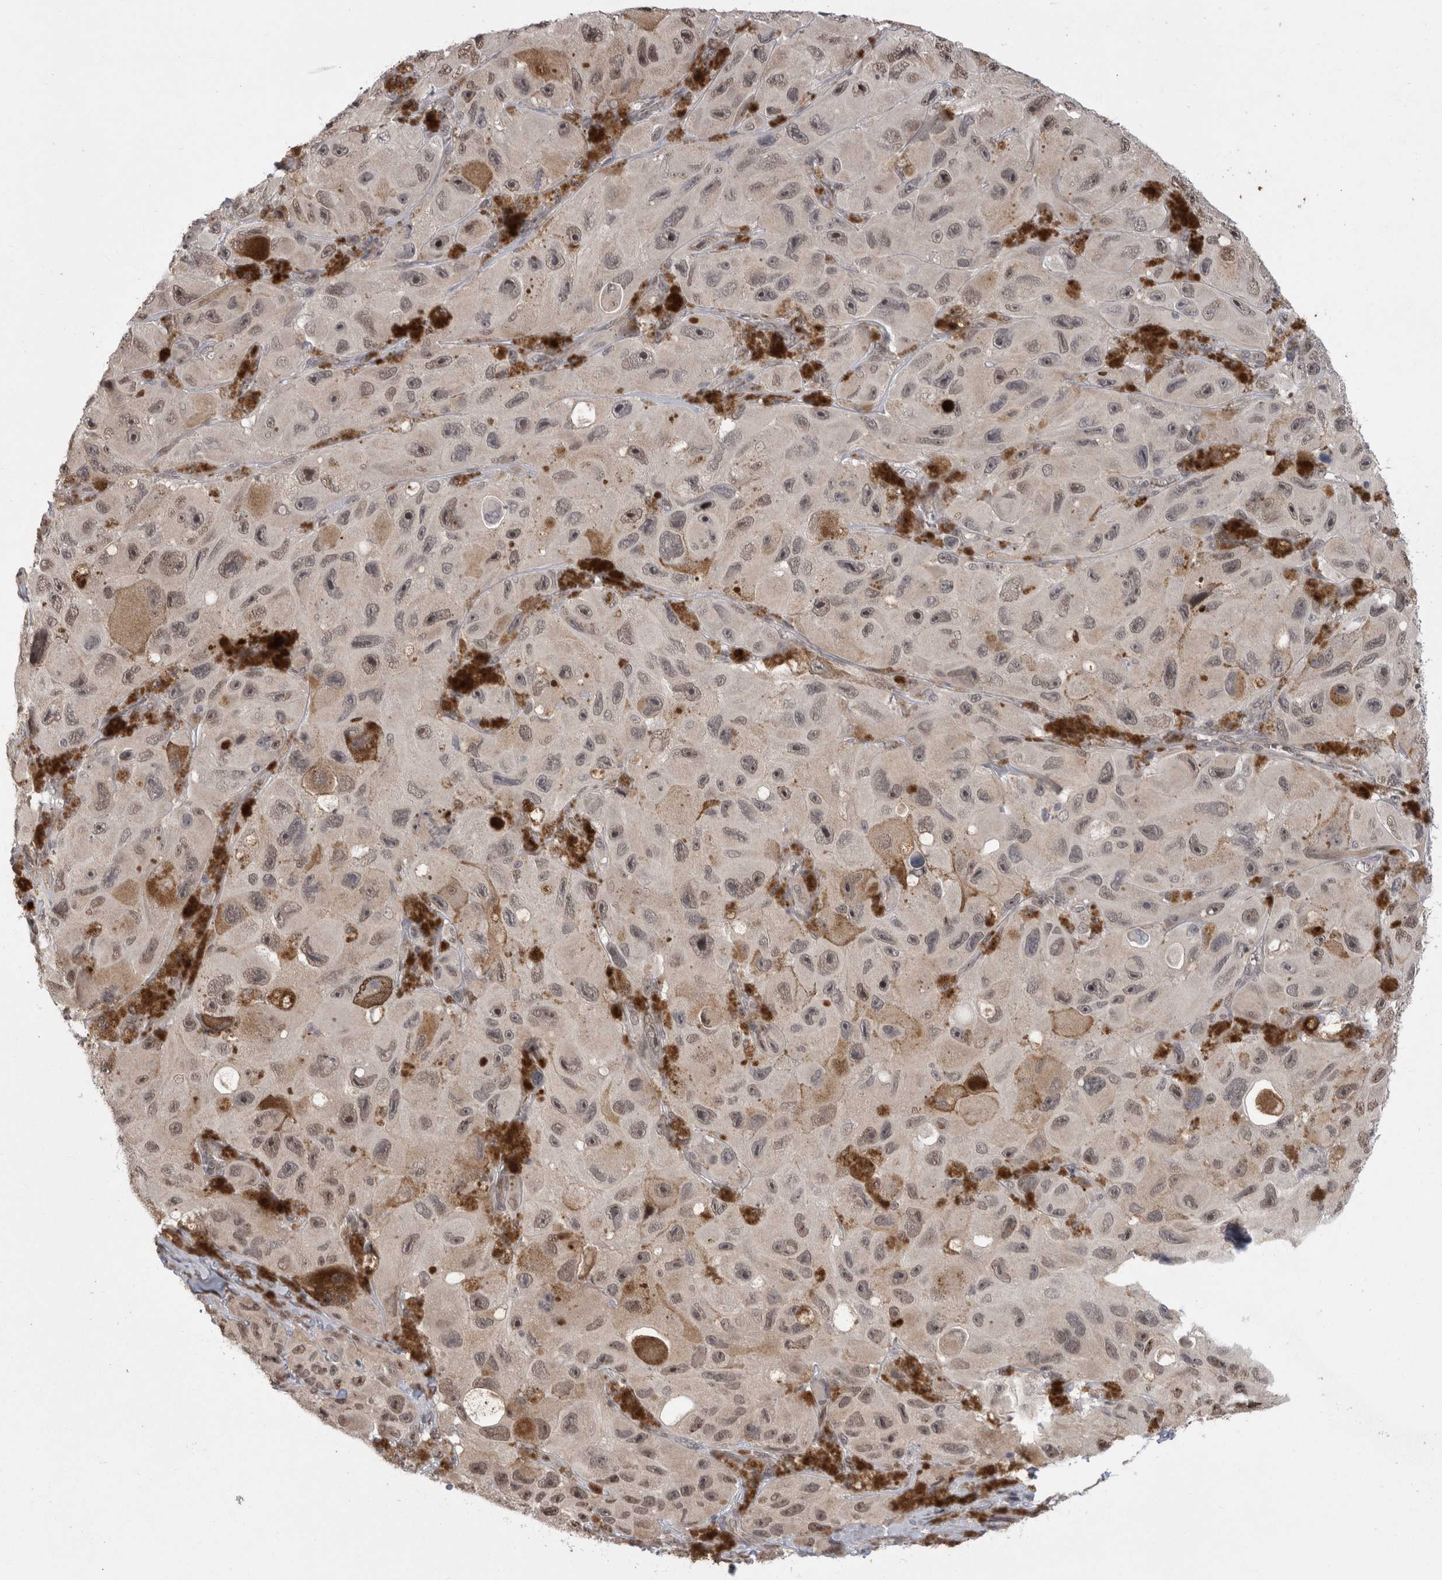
{"staining": {"intensity": "weak", "quantity": "25%-75%", "location": "cytoplasmic/membranous,nuclear"}, "tissue": "melanoma", "cell_type": "Tumor cells", "image_type": "cancer", "snomed": [{"axis": "morphology", "description": "Malignant melanoma, NOS"}, {"axis": "topography", "description": "Skin"}], "caption": "Protein staining shows weak cytoplasmic/membranous and nuclear positivity in approximately 25%-75% of tumor cells in melanoma. Ihc stains the protein in brown and the nuclei are stained blue.", "gene": "MTBP", "patient": {"sex": "female", "age": 73}}